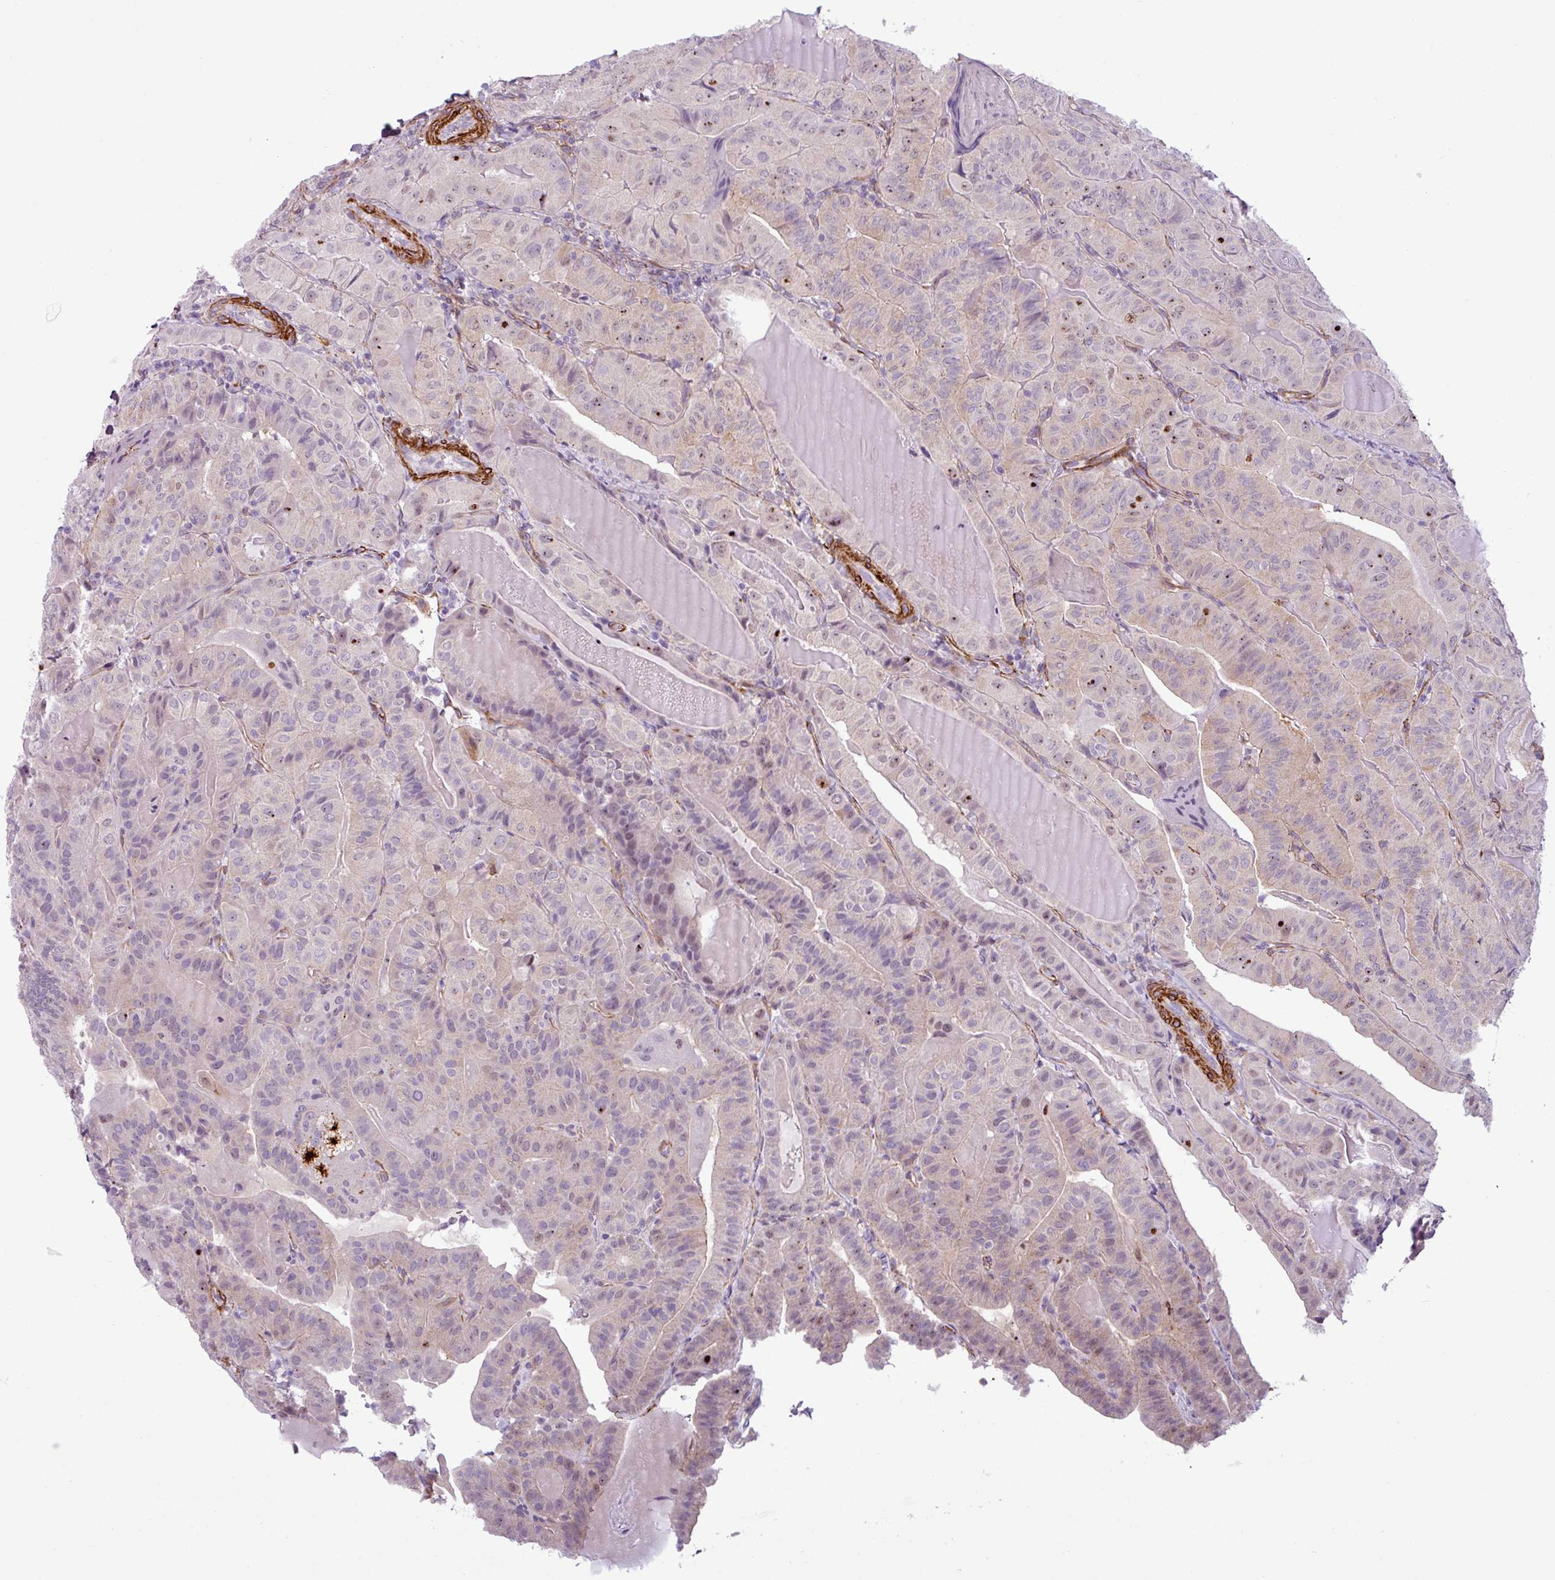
{"staining": {"intensity": "weak", "quantity": "<25%", "location": "cytoplasmic/membranous,nuclear"}, "tissue": "thyroid cancer", "cell_type": "Tumor cells", "image_type": "cancer", "snomed": [{"axis": "morphology", "description": "Papillary adenocarcinoma, NOS"}, {"axis": "topography", "description": "Thyroid gland"}], "caption": "There is no significant staining in tumor cells of thyroid cancer (papillary adenocarcinoma).", "gene": "ATP10A", "patient": {"sex": "female", "age": 68}}